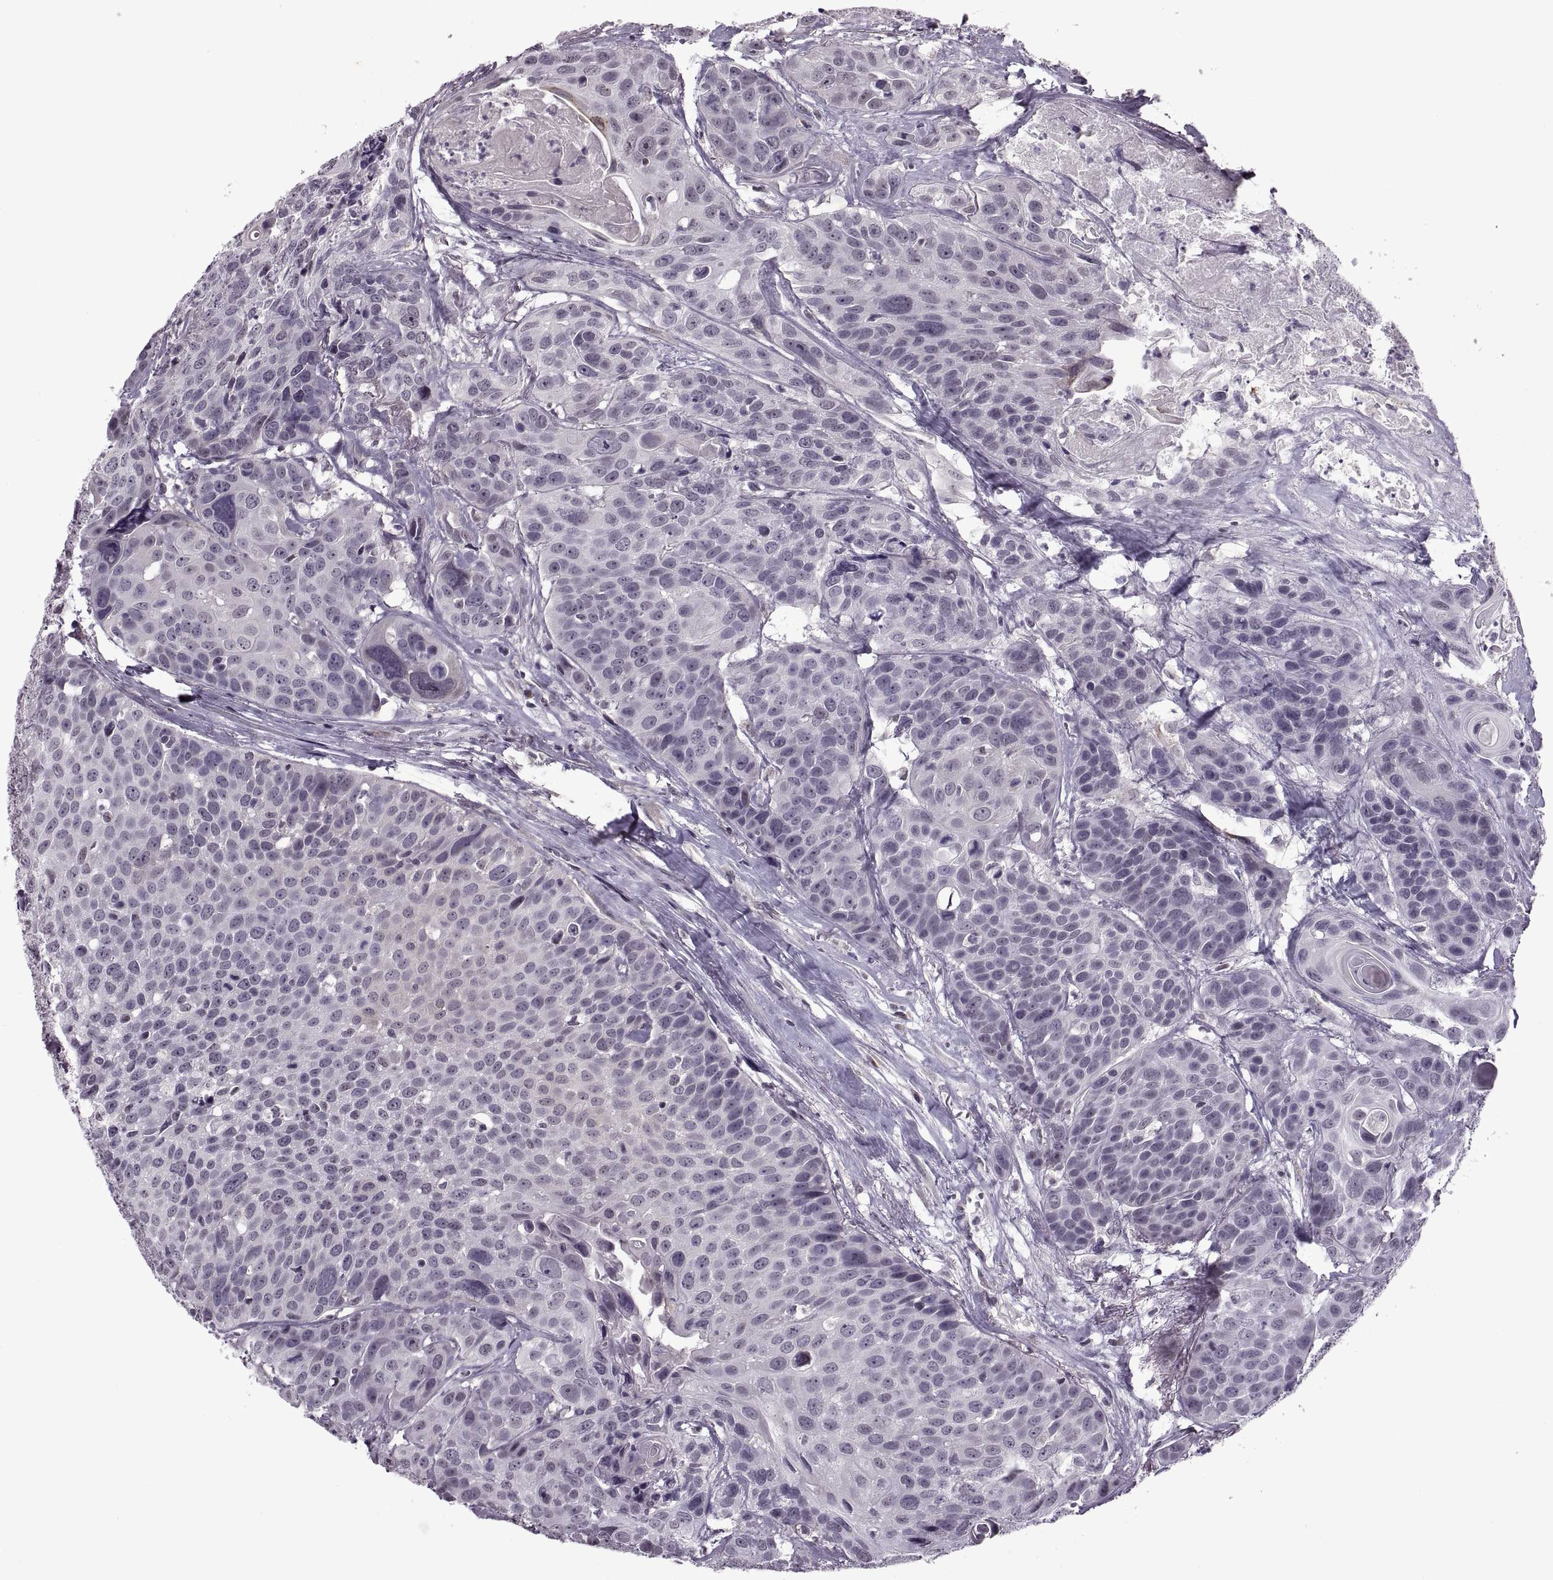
{"staining": {"intensity": "negative", "quantity": "none", "location": "none"}, "tissue": "head and neck cancer", "cell_type": "Tumor cells", "image_type": "cancer", "snomed": [{"axis": "morphology", "description": "Squamous cell carcinoma, NOS"}, {"axis": "topography", "description": "Oral tissue"}, {"axis": "topography", "description": "Head-Neck"}], "caption": "A histopathology image of head and neck squamous cell carcinoma stained for a protein reveals no brown staining in tumor cells.", "gene": "PRSS37", "patient": {"sex": "male", "age": 56}}